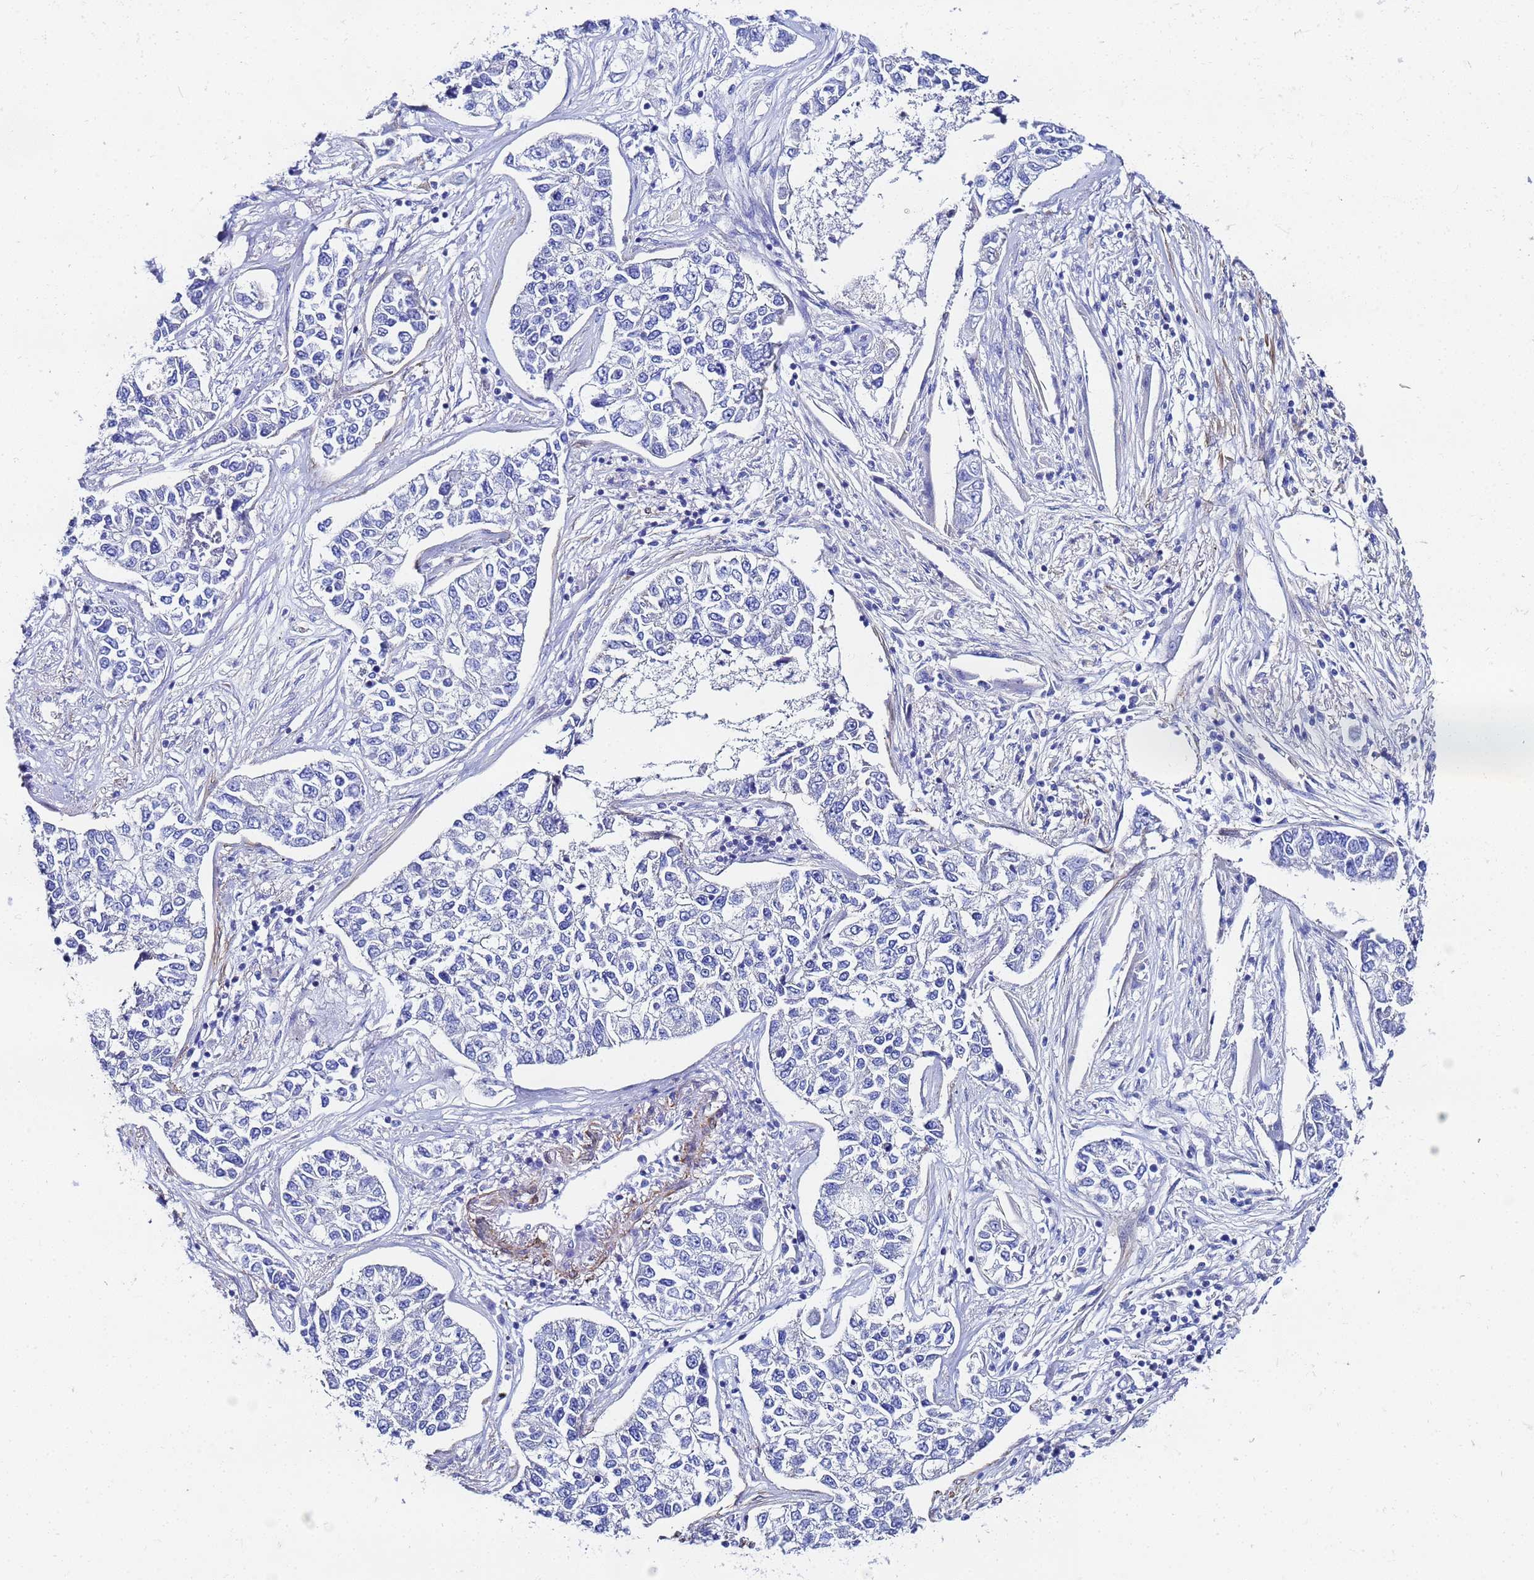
{"staining": {"intensity": "negative", "quantity": "none", "location": "none"}, "tissue": "lung cancer", "cell_type": "Tumor cells", "image_type": "cancer", "snomed": [{"axis": "morphology", "description": "Adenocarcinoma, NOS"}, {"axis": "topography", "description": "Lung"}], "caption": "Lung cancer (adenocarcinoma) was stained to show a protein in brown. There is no significant staining in tumor cells.", "gene": "RAB39B", "patient": {"sex": "male", "age": 49}}